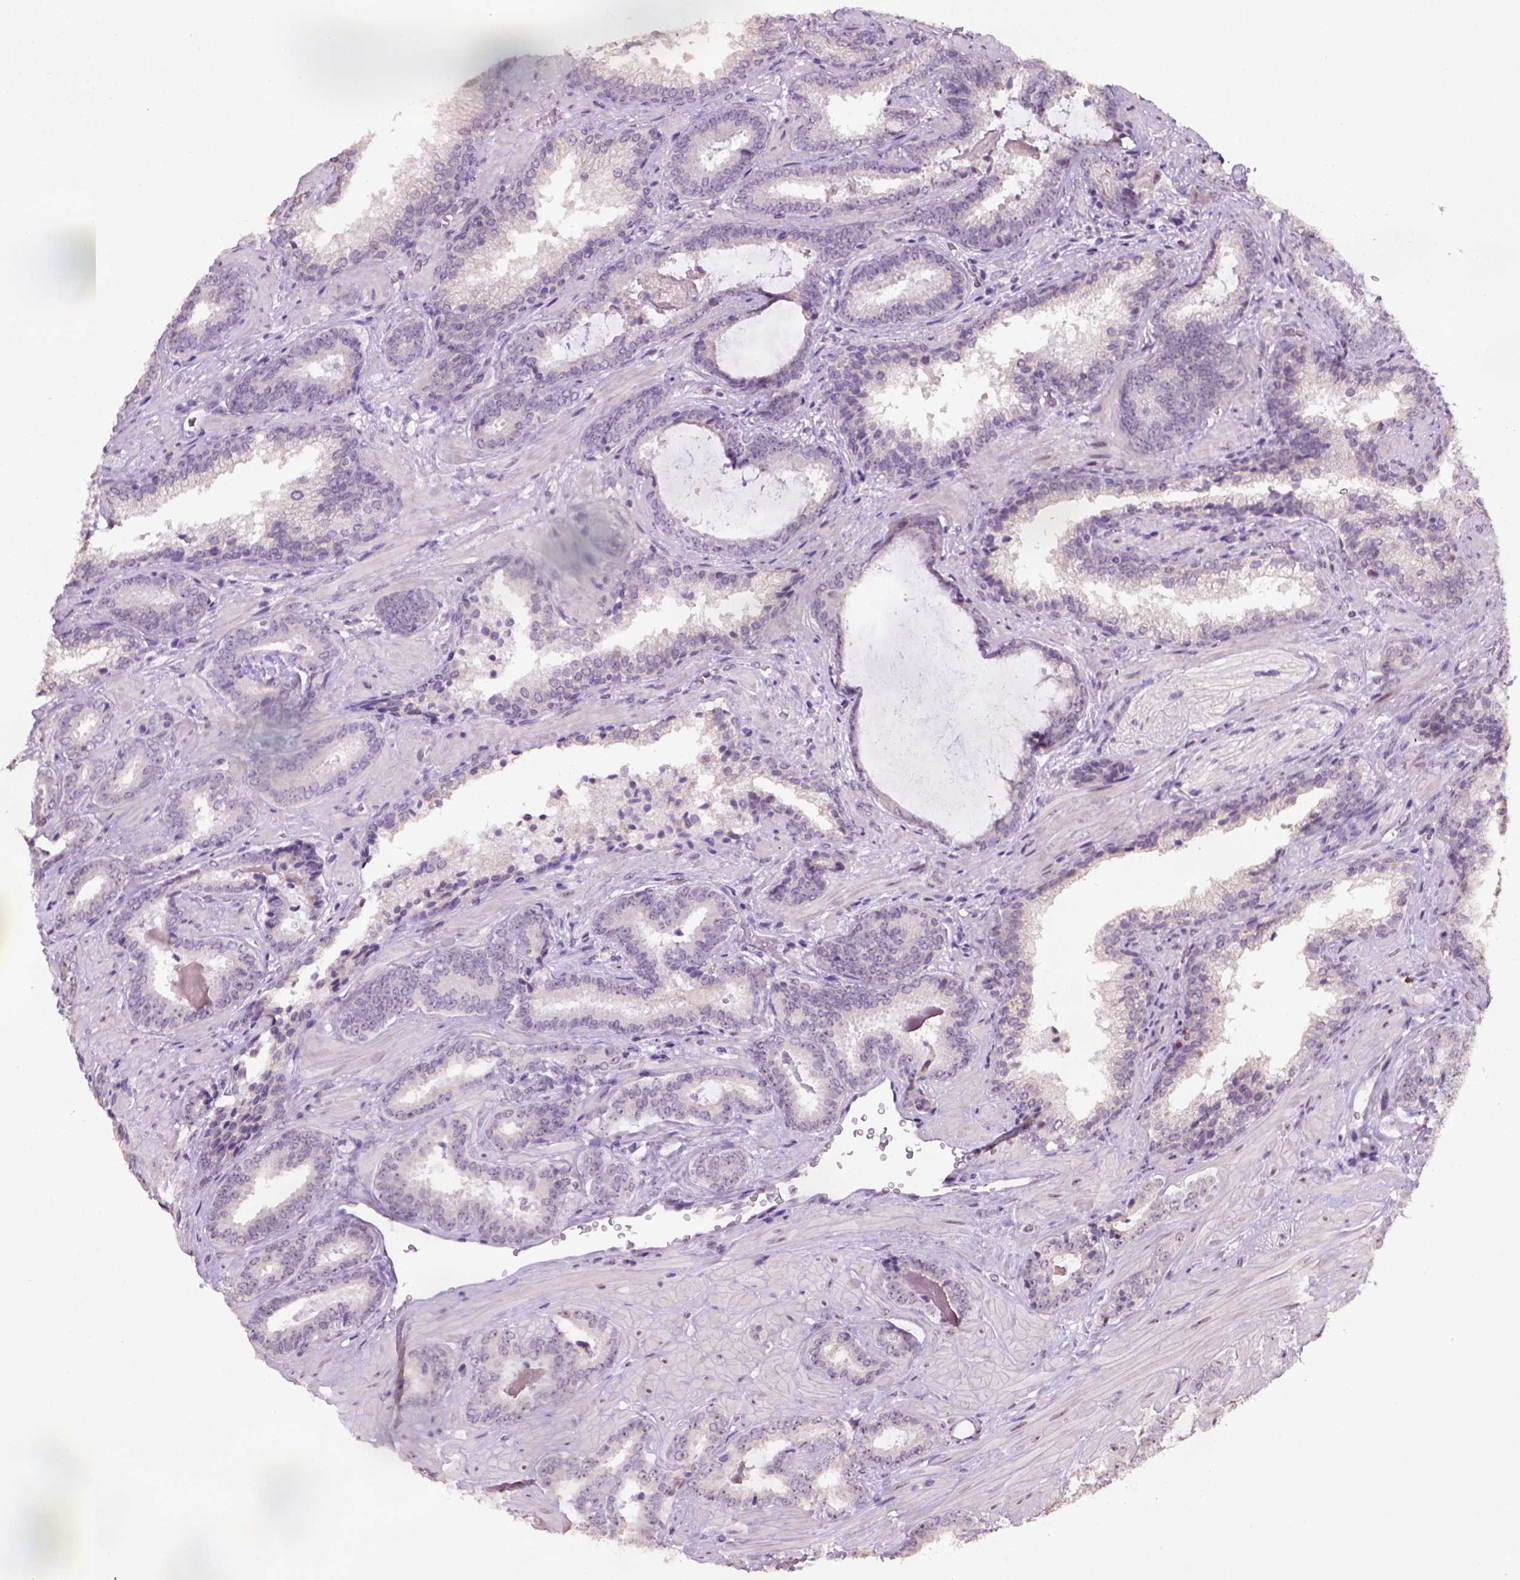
{"staining": {"intensity": "negative", "quantity": "none", "location": "none"}, "tissue": "prostate cancer", "cell_type": "Tumor cells", "image_type": "cancer", "snomed": [{"axis": "morphology", "description": "Adenocarcinoma, Low grade"}, {"axis": "topography", "description": "Prostate"}], "caption": "An immunohistochemistry image of low-grade adenocarcinoma (prostate) is shown. There is no staining in tumor cells of low-grade adenocarcinoma (prostate).", "gene": "DDX50", "patient": {"sex": "male", "age": 61}}